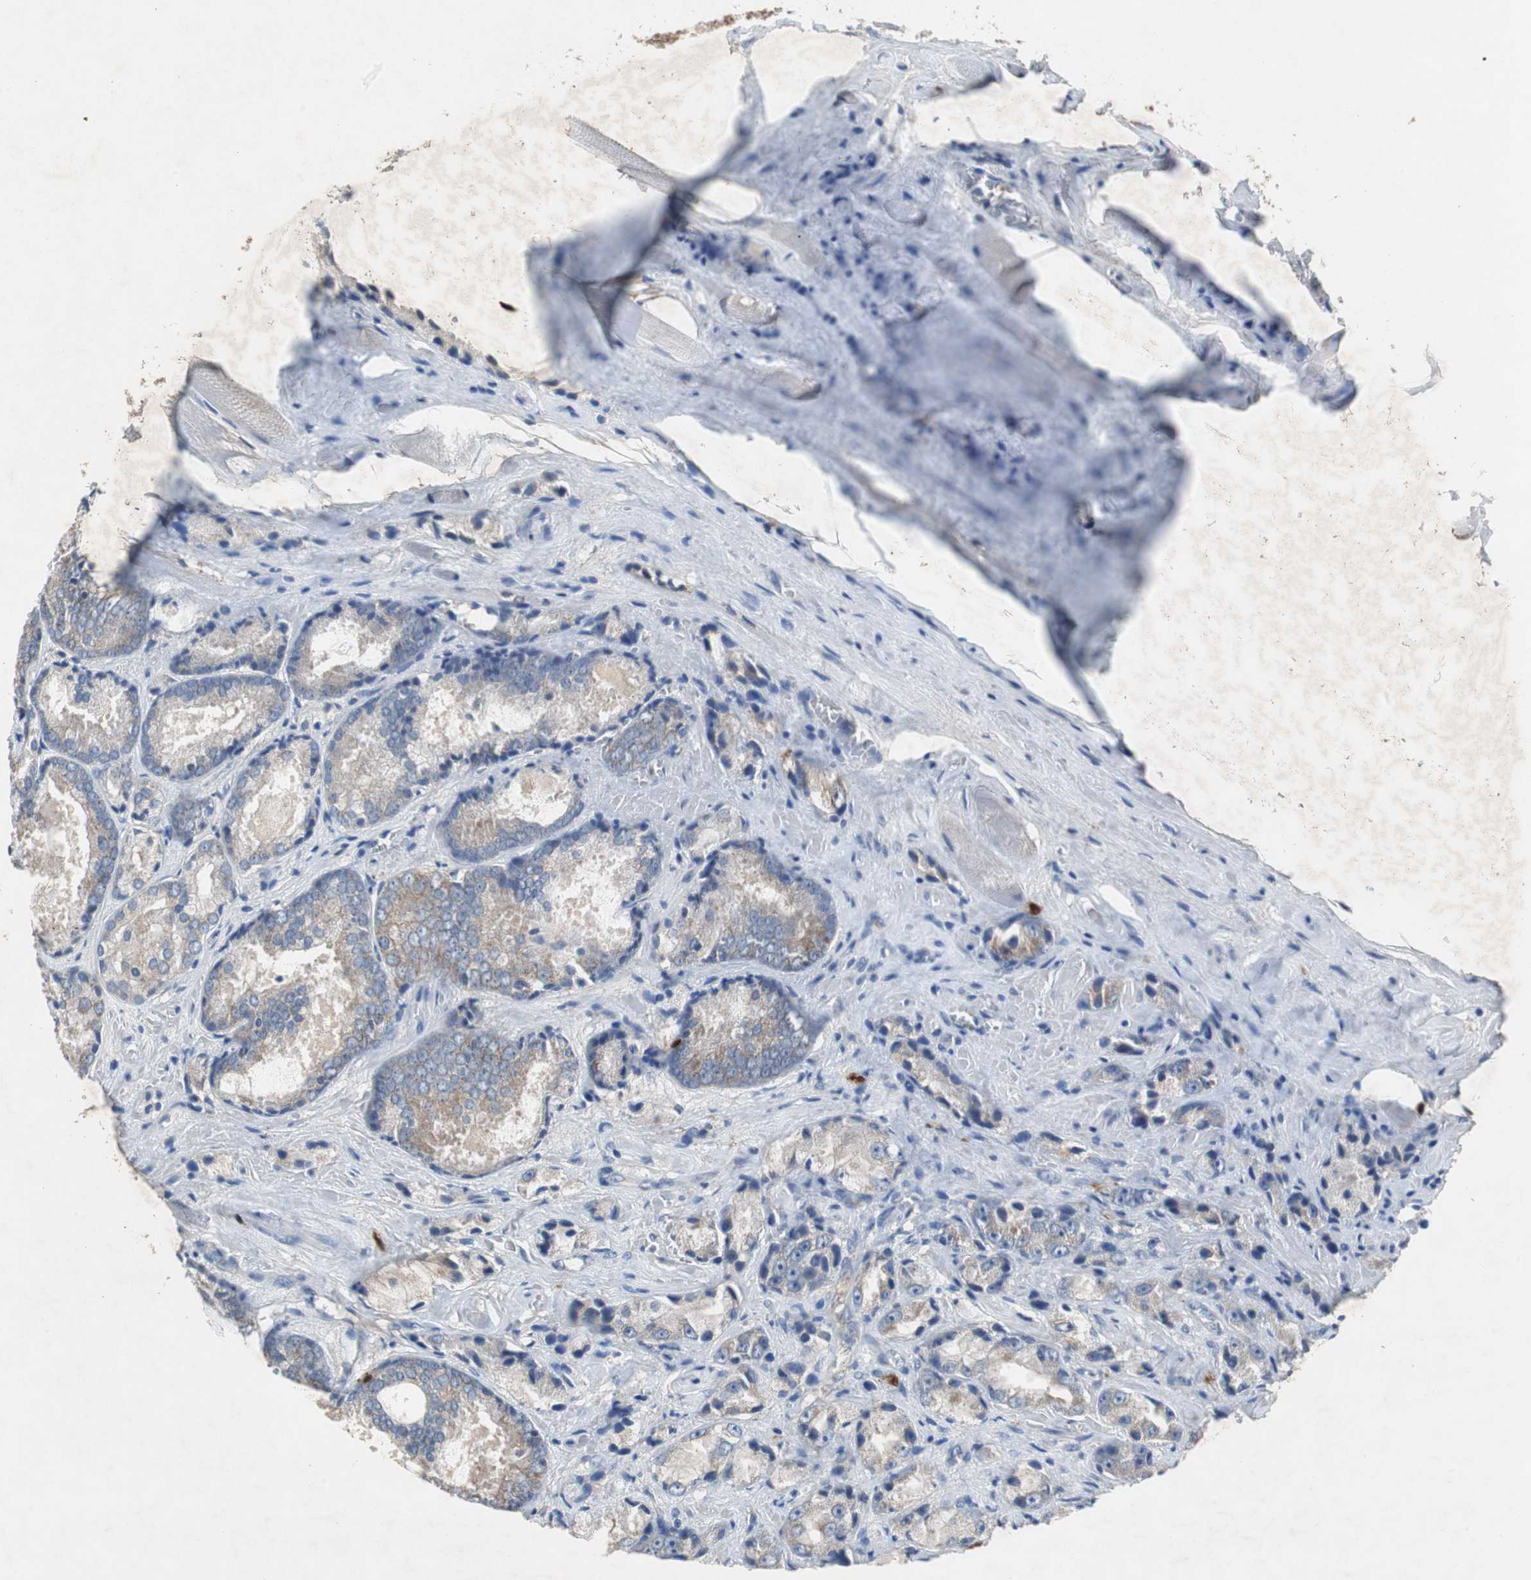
{"staining": {"intensity": "moderate", "quantity": "25%-75%", "location": "cytoplasmic/membranous"}, "tissue": "prostate cancer", "cell_type": "Tumor cells", "image_type": "cancer", "snomed": [{"axis": "morphology", "description": "Adenocarcinoma, Low grade"}, {"axis": "topography", "description": "Prostate"}], "caption": "High-magnification brightfield microscopy of adenocarcinoma (low-grade) (prostate) stained with DAB (3,3'-diaminobenzidine) (brown) and counterstained with hematoxylin (blue). tumor cells exhibit moderate cytoplasmic/membranous expression is identified in approximately25%-75% of cells.", "gene": "CALB2", "patient": {"sex": "male", "age": 64}}